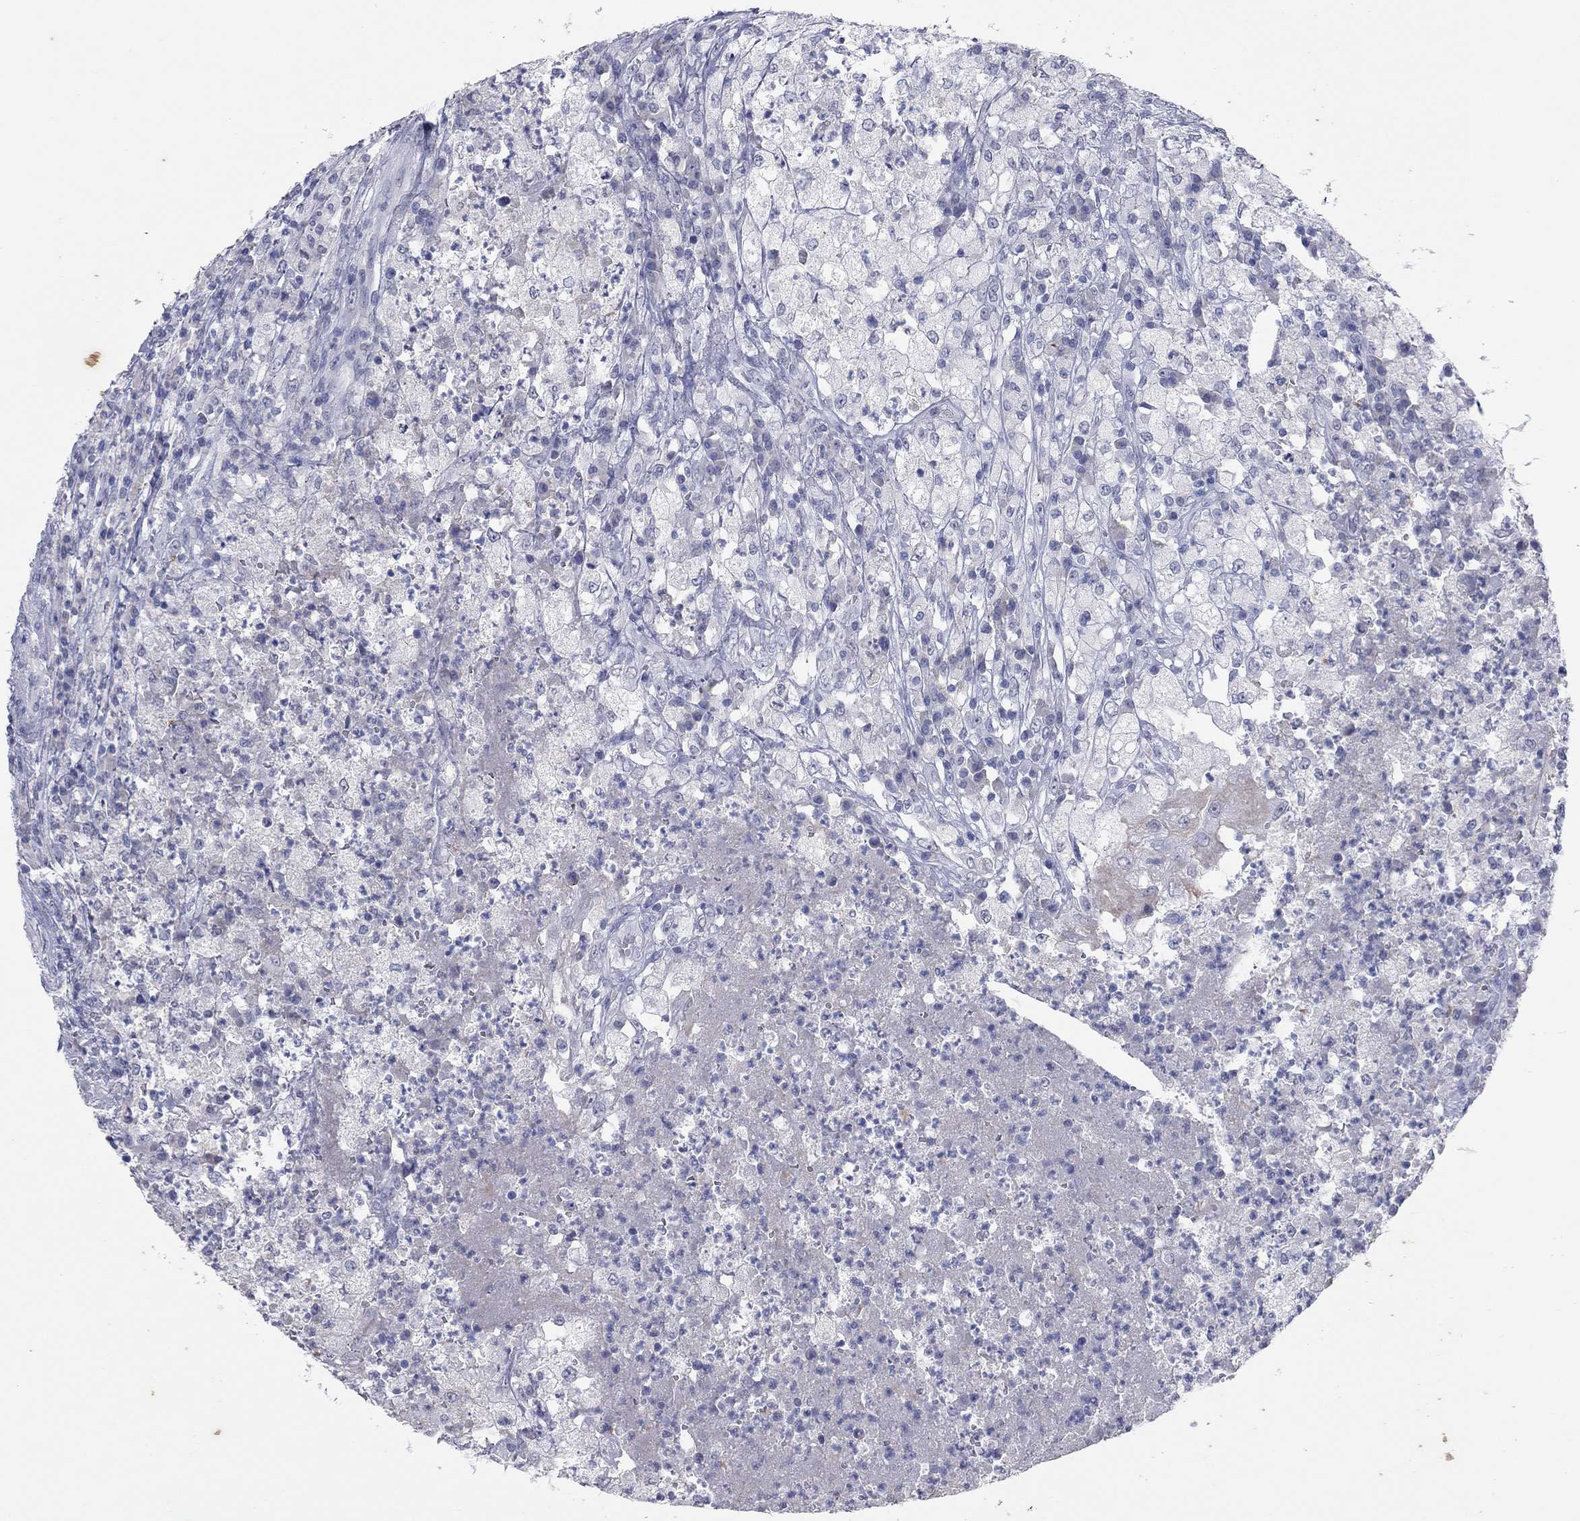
{"staining": {"intensity": "negative", "quantity": "none", "location": "none"}, "tissue": "testis cancer", "cell_type": "Tumor cells", "image_type": "cancer", "snomed": [{"axis": "morphology", "description": "Necrosis, NOS"}, {"axis": "morphology", "description": "Carcinoma, Embryonal, NOS"}, {"axis": "topography", "description": "Testis"}], "caption": "The photomicrograph reveals no significant positivity in tumor cells of testis cancer (embryonal carcinoma).", "gene": "KRT75", "patient": {"sex": "male", "age": 19}}